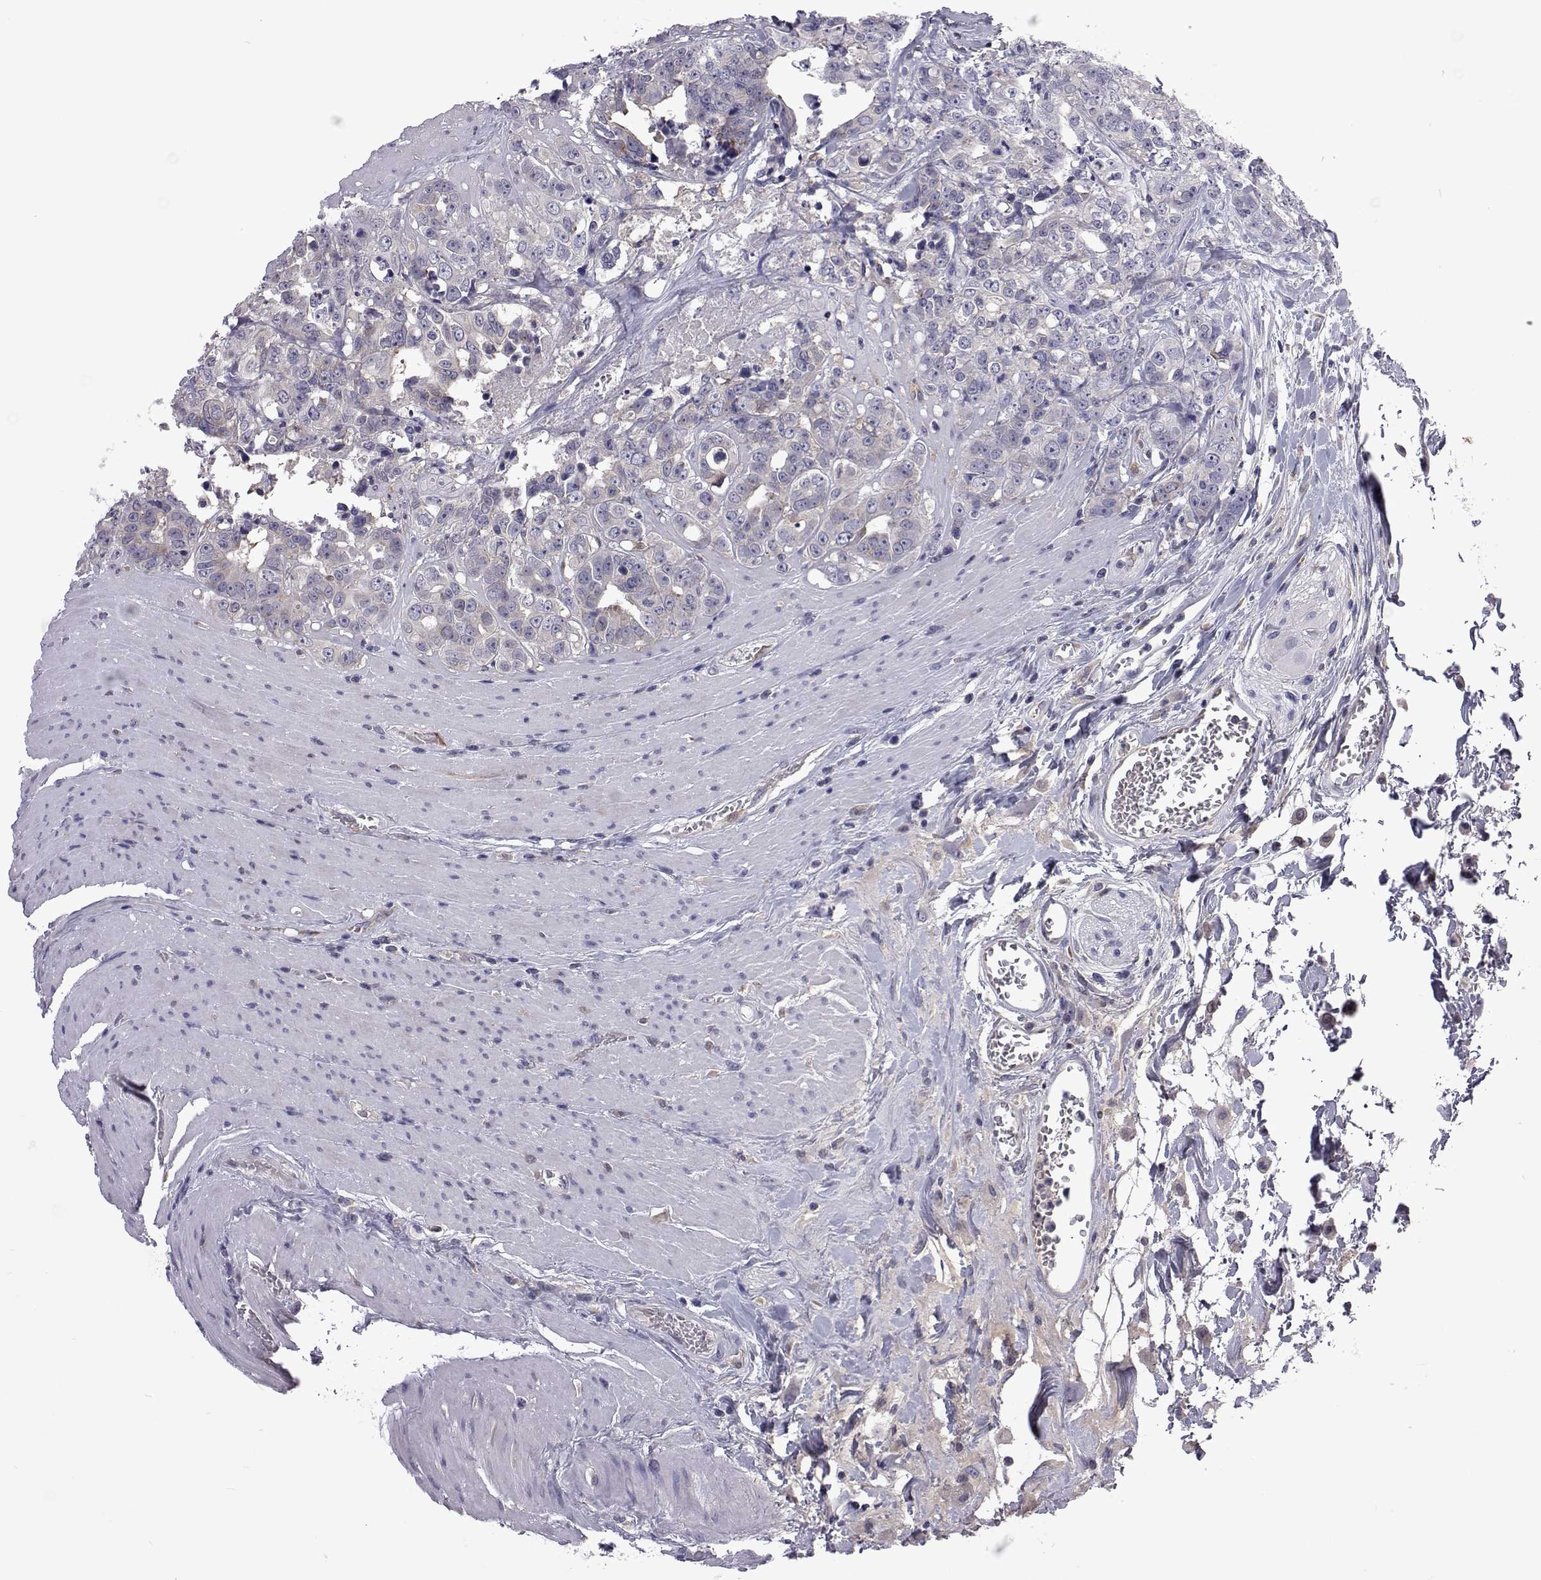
{"staining": {"intensity": "negative", "quantity": "none", "location": "none"}, "tissue": "colorectal cancer", "cell_type": "Tumor cells", "image_type": "cancer", "snomed": [{"axis": "morphology", "description": "Adenocarcinoma, NOS"}, {"axis": "topography", "description": "Rectum"}], "caption": "High power microscopy photomicrograph of an immunohistochemistry image of adenocarcinoma (colorectal), revealing no significant staining in tumor cells.", "gene": "TCF15", "patient": {"sex": "female", "age": 62}}